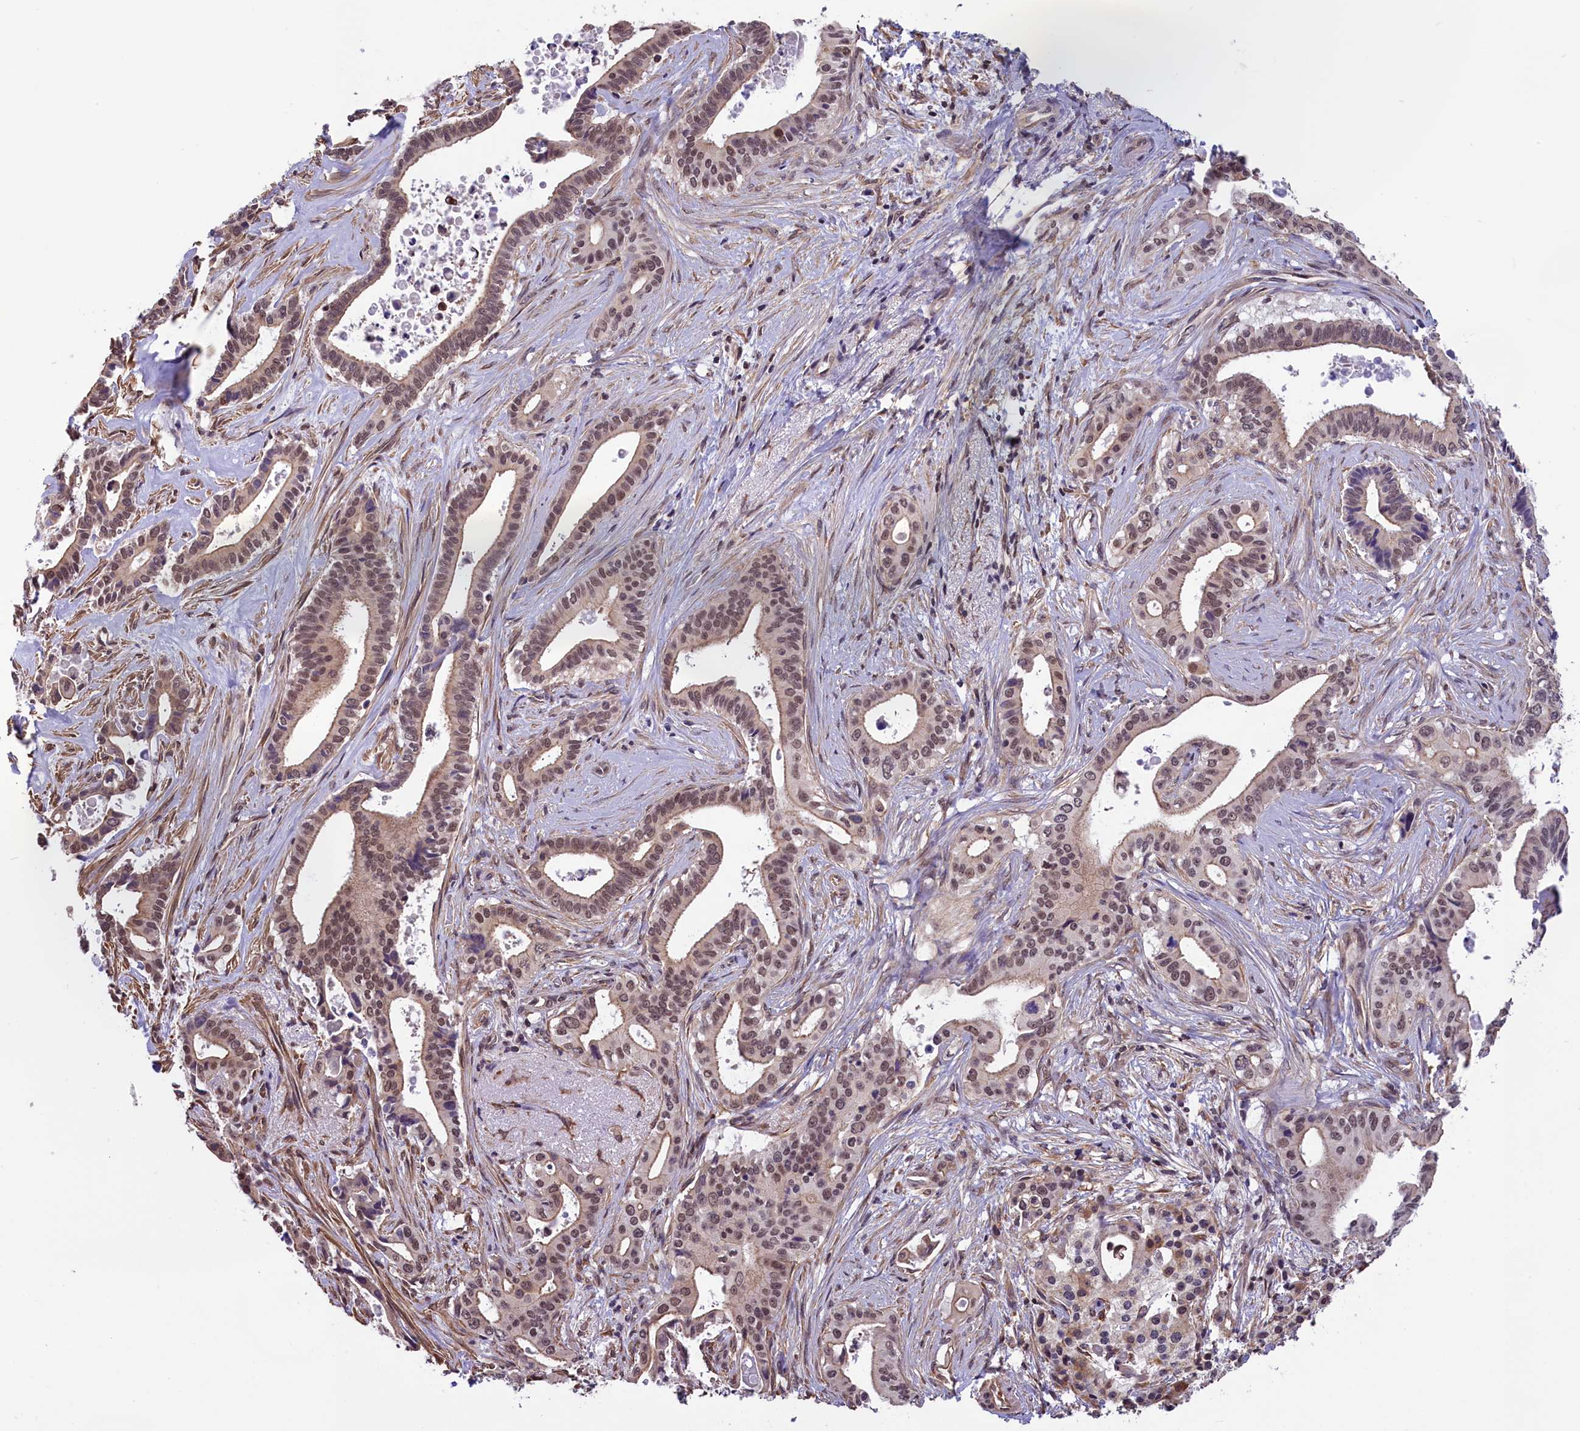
{"staining": {"intensity": "moderate", "quantity": ">75%", "location": "nuclear"}, "tissue": "pancreatic cancer", "cell_type": "Tumor cells", "image_type": "cancer", "snomed": [{"axis": "morphology", "description": "Adenocarcinoma, NOS"}, {"axis": "topography", "description": "Pancreas"}], "caption": "Immunohistochemical staining of pancreatic adenocarcinoma reveals moderate nuclear protein staining in about >75% of tumor cells. (brown staining indicates protein expression, while blue staining denotes nuclei).", "gene": "ZC3H4", "patient": {"sex": "female", "age": 77}}